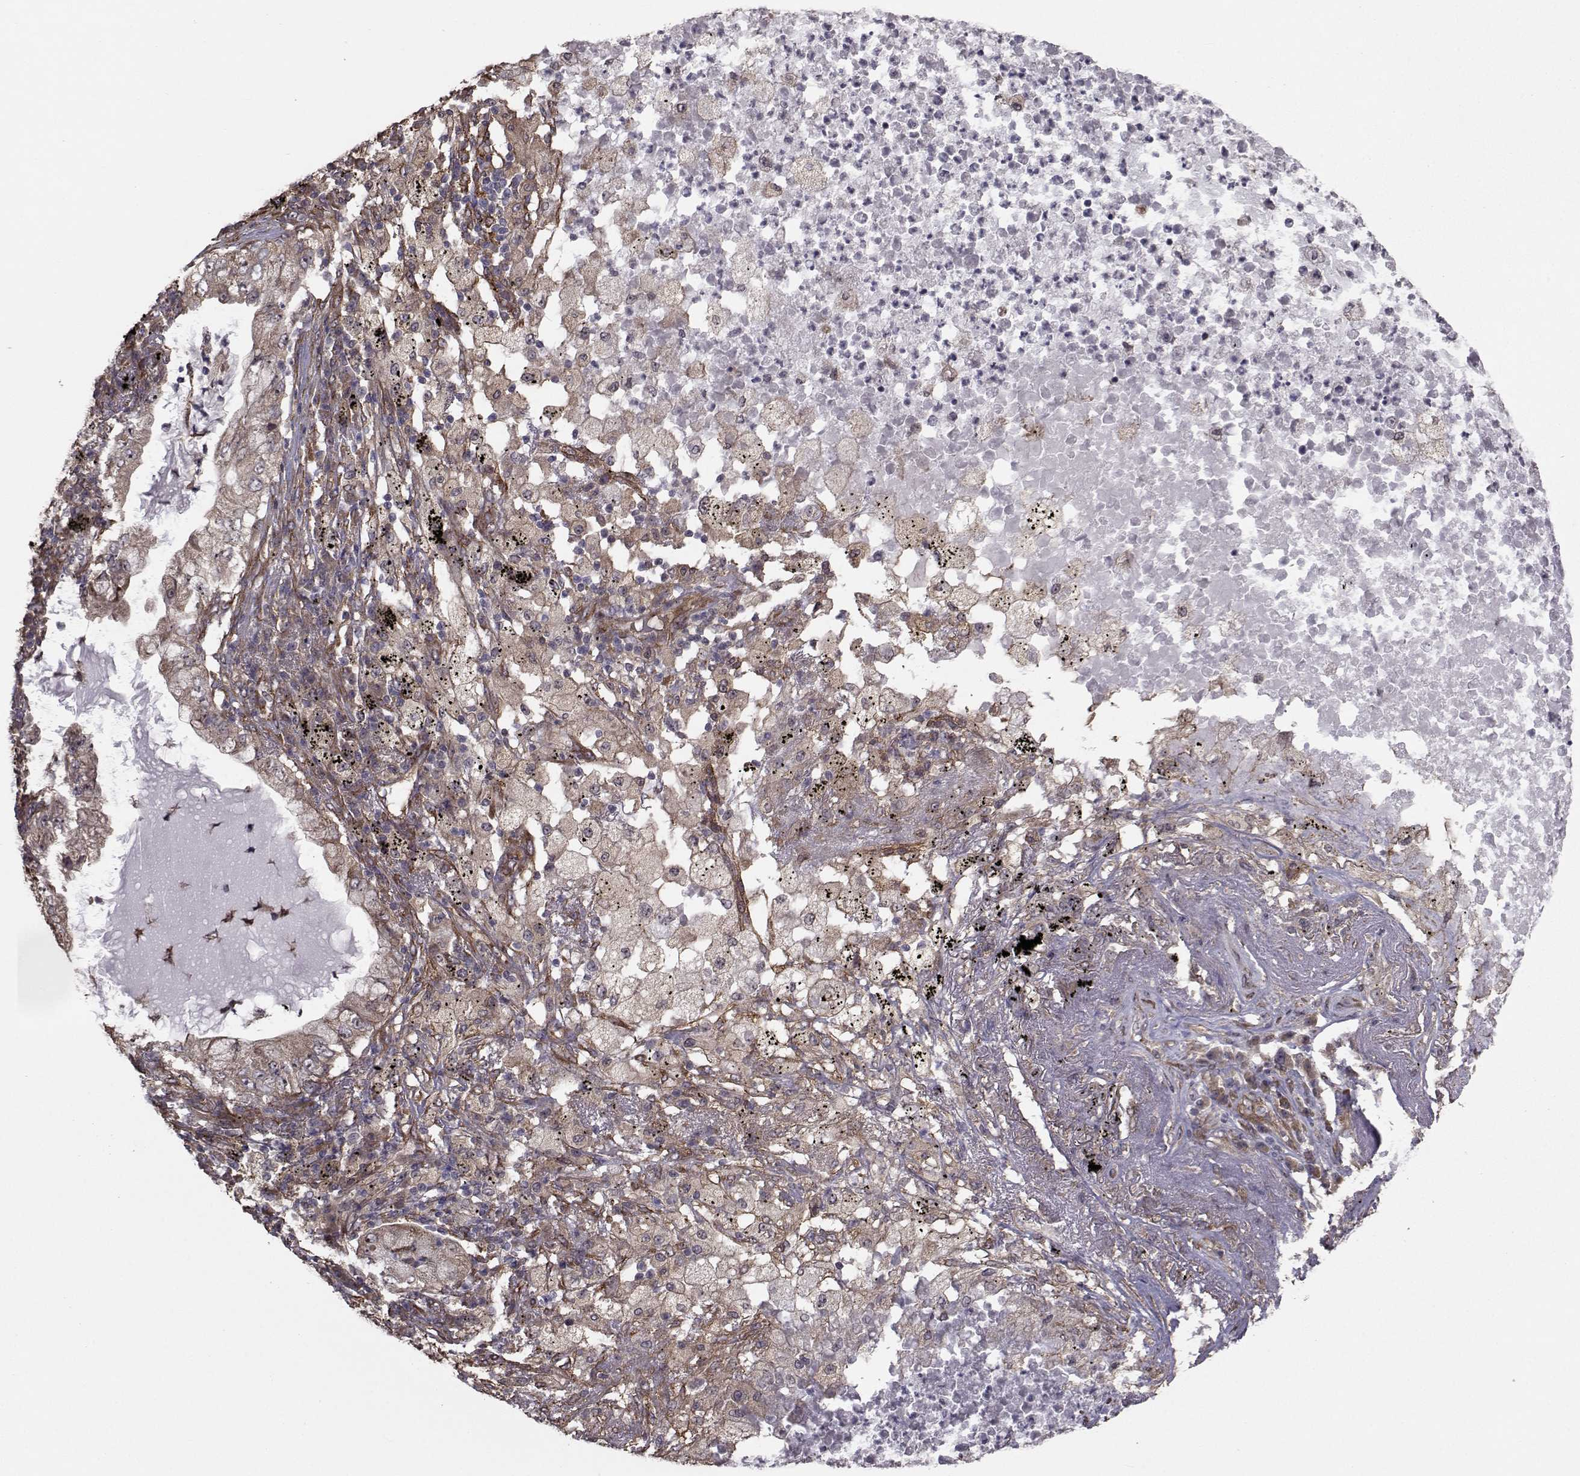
{"staining": {"intensity": "moderate", "quantity": "25%-75%", "location": "cytoplasmic/membranous"}, "tissue": "lung cancer", "cell_type": "Tumor cells", "image_type": "cancer", "snomed": [{"axis": "morphology", "description": "Adenocarcinoma, NOS"}, {"axis": "topography", "description": "Lung"}], "caption": "Lung cancer (adenocarcinoma) was stained to show a protein in brown. There is medium levels of moderate cytoplasmic/membranous positivity in approximately 25%-75% of tumor cells.", "gene": "TRIP10", "patient": {"sex": "female", "age": 73}}